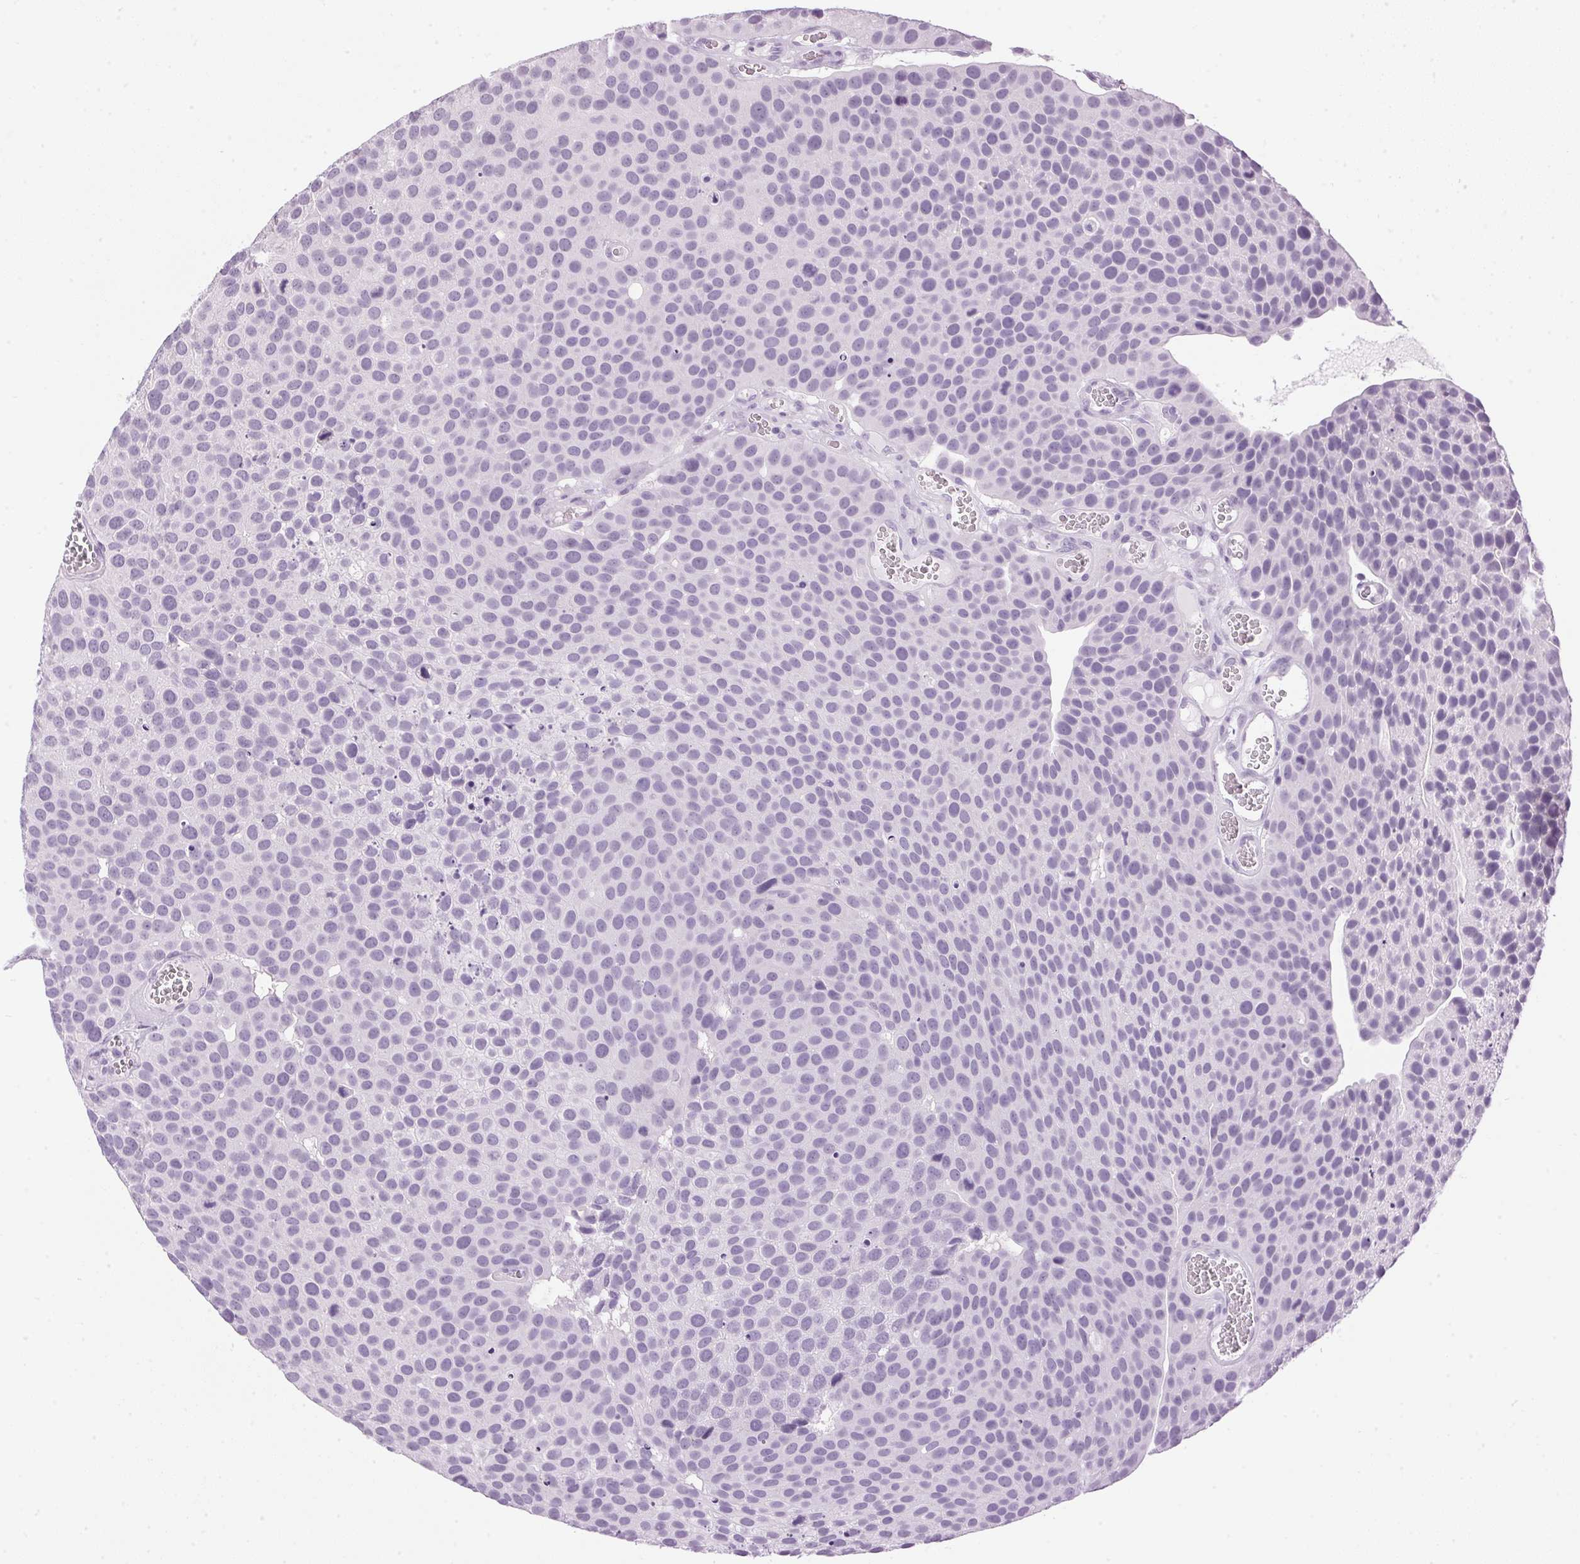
{"staining": {"intensity": "negative", "quantity": "none", "location": "none"}, "tissue": "urothelial cancer", "cell_type": "Tumor cells", "image_type": "cancer", "snomed": [{"axis": "morphology", "description": "Urothelial carcinoma, Low grade"}, {"axis": "topography", "description": "Urinary bladder"}], "caption": "This is an immunohistochemistry micrograph of human low-grade urothelial carcinoma. There is no positivity in tumor cells.", "gene": "SP7", "patient": {"sex": "female", "age": 69}}